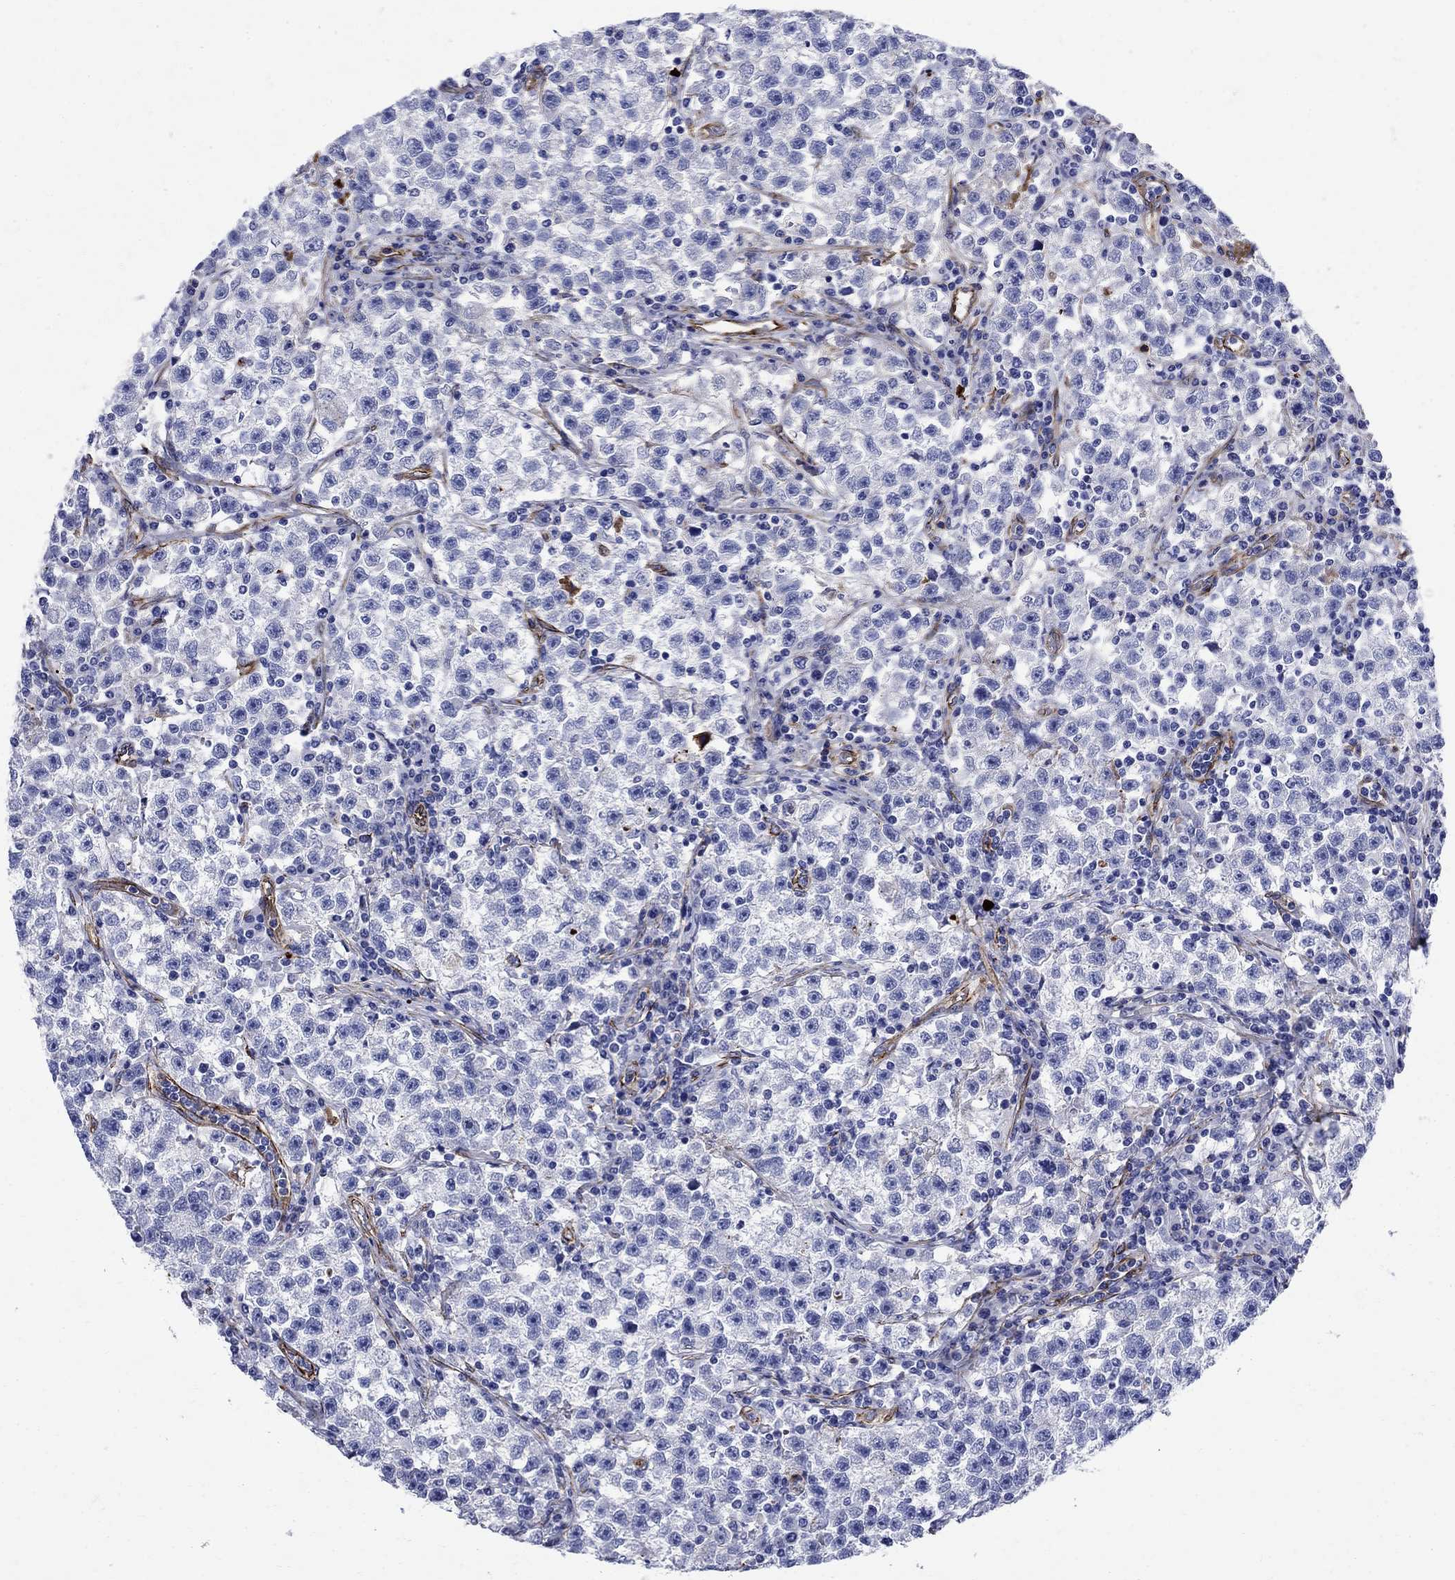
{"staining": {"intensity": "negative", "quantity": "none", "location": "none"}, "tissue": "testis cancer", "cell_type": "Tumor cells", "image_type": "cancer", "snomed": [{"axis": "morphology", "description": "Seminoma, NOS"}, {"axis": "topography", "description": "Testis"}], "caption": "Immunohistochemistry (IHC) of testis seminoma demonstrates no positivity in tumor cells.", "gene": "VTN", "patient": {"sex": "male", "age": 22}}